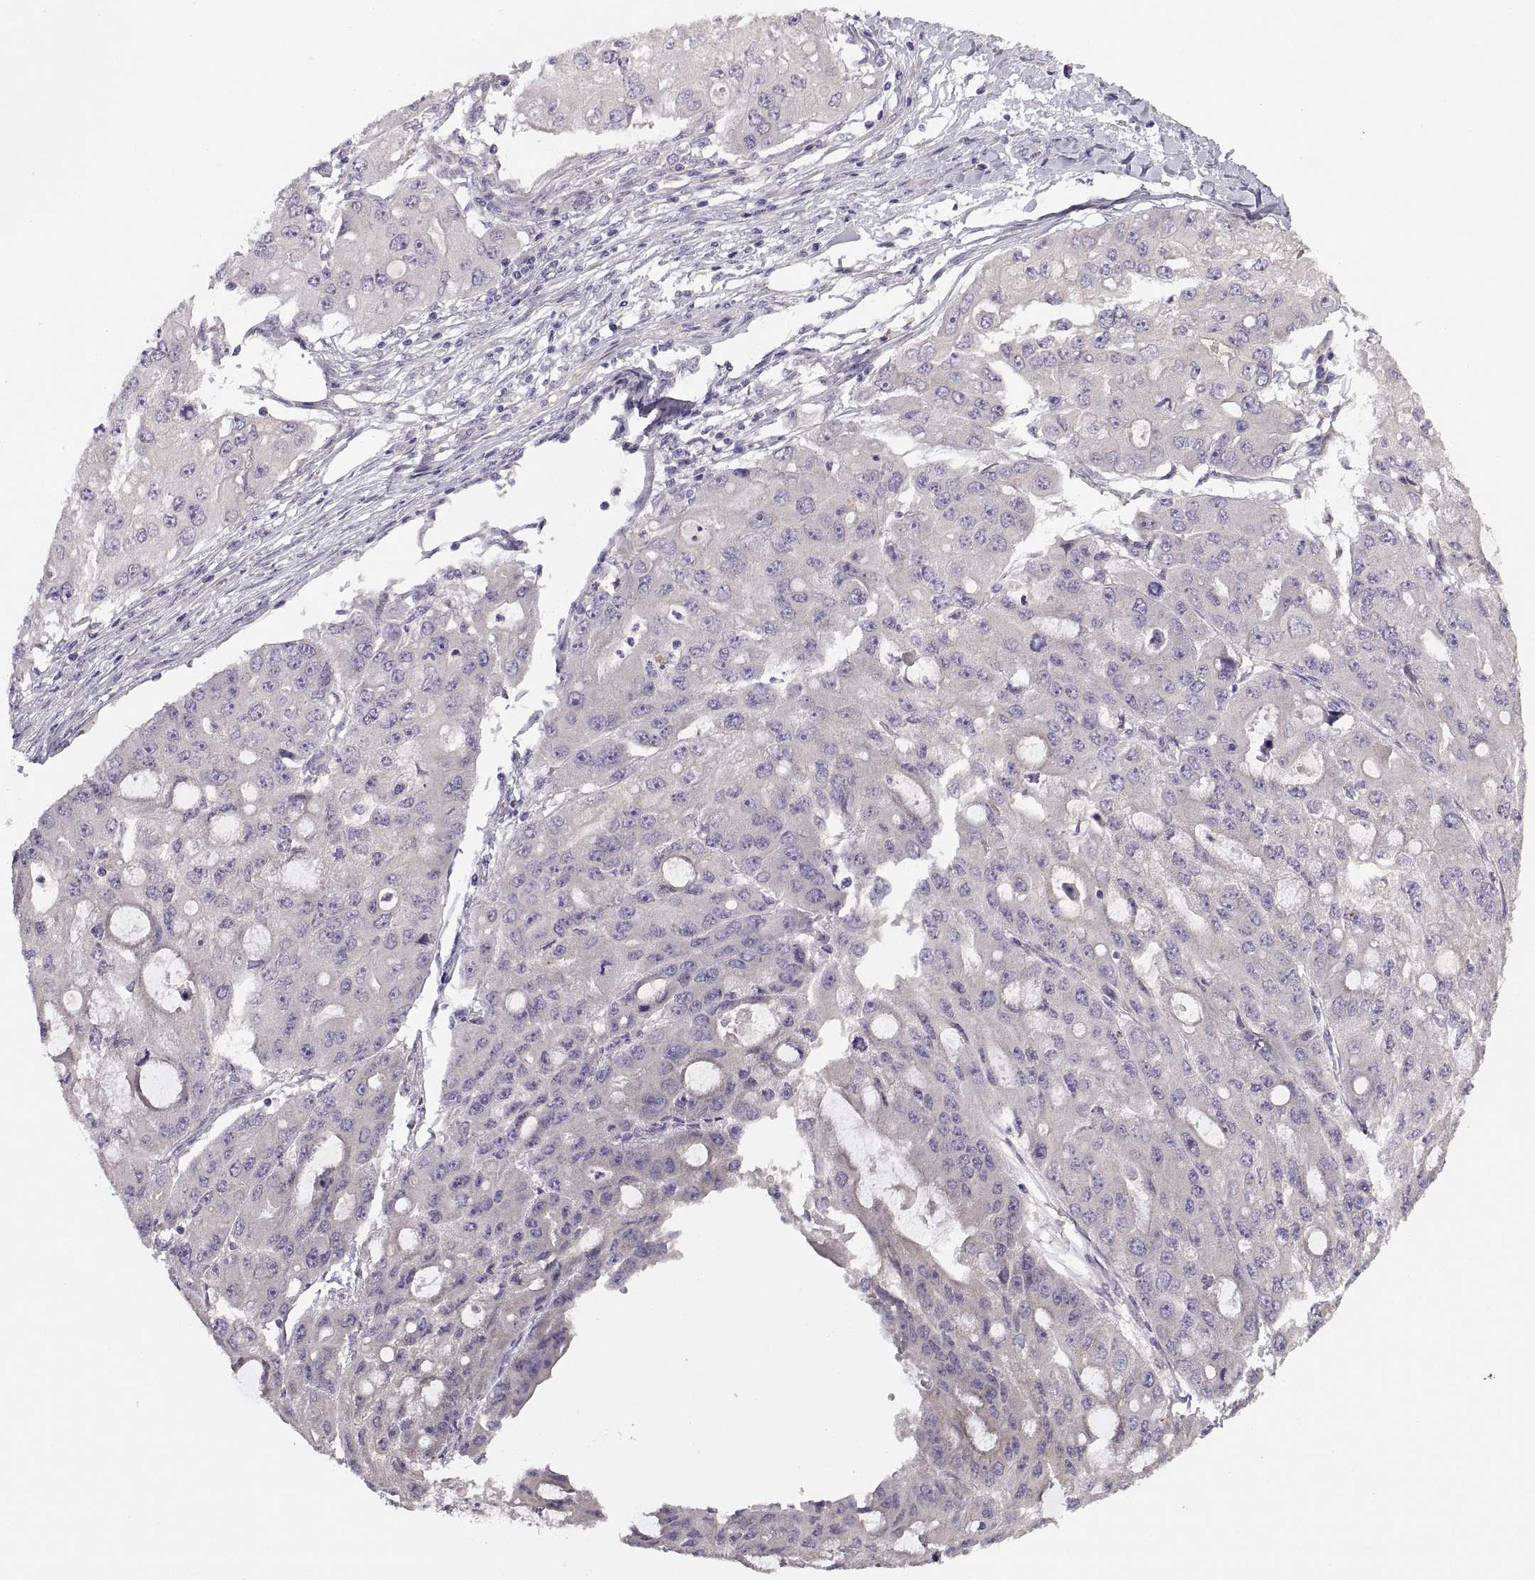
{"staining": {"intensity": "negative", "quantity": "none", "location": "none"}, "tissue": "ovarian cancer", "cell_type": "Tumor cells", "image_type": "cancer", "snomed": [{"axis": "morphology", "description": "Cystadenocarcinoma, serous, NOS"}, {"axis": "topography", "description": "Ovary"}], "caption": "Human ovarian serous cystadenocarcinoma stained for a protein using IHC displays no positivity in tumor cells.", "gene": "ACSBG2", "patient": {"sex": "female", "age": 56}}